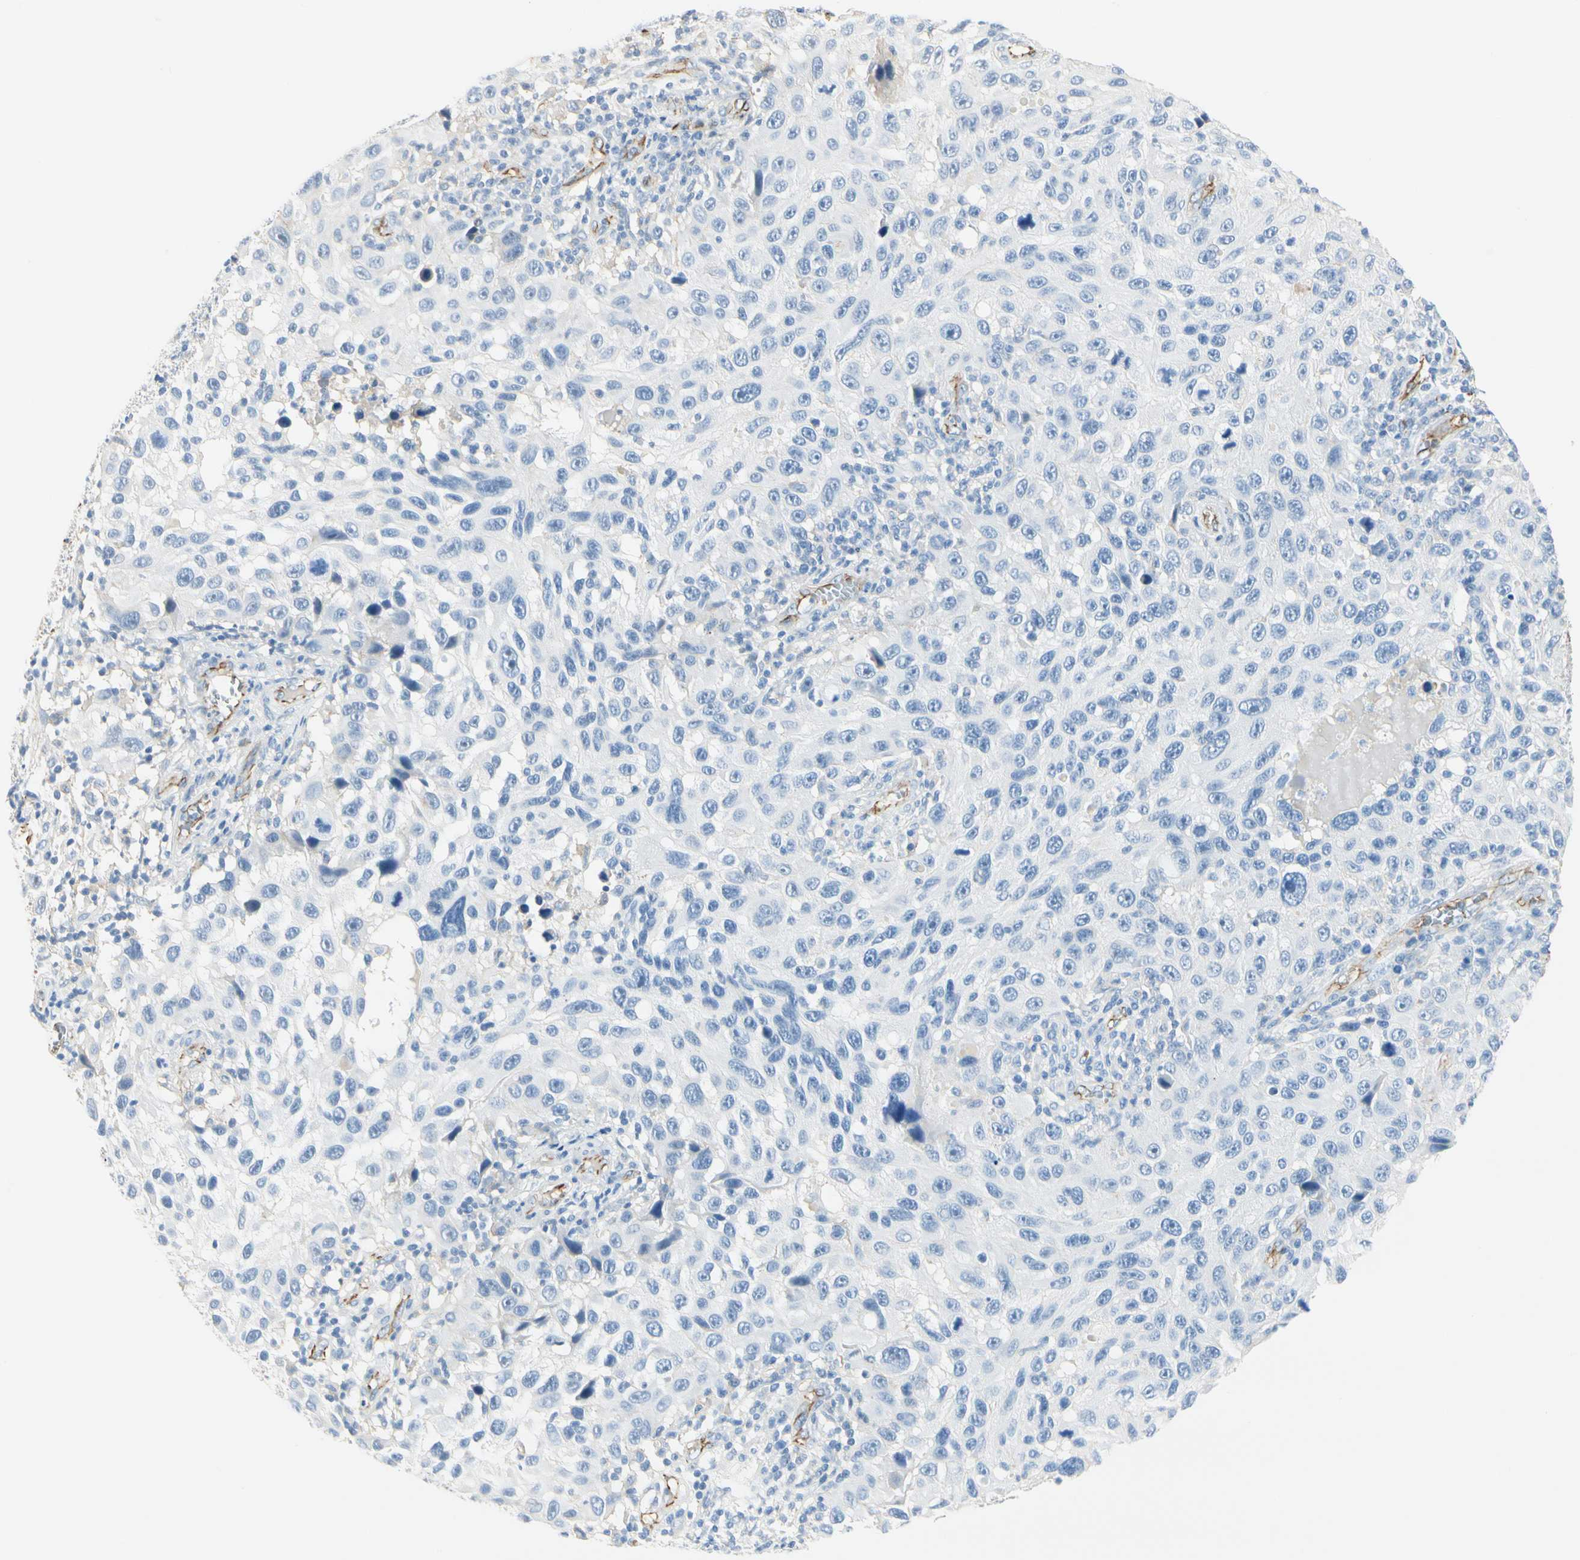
{"staining": {"intensity": "weak", "quantity": "<25%", "location": "cytoplasmic/membranous"}, "tissue": "melanoma", "cell_type": "Tumor cells", "image_type": "cancer", "snomed": [{"axis": "morphology", "description": "Malignant melanoma, NOS"}, {"axis": "topography", "description": "Skin"}], "caption": "Immunohistochemistry (IHC) of malignant melanoma demonstrates no expression in tumor cells. The staining was performed using DAB (3,3'-diaminobenzidine) to visualize the protein expression in brown, while the nuclei were stained in blue with hematoxylin (Magnification: 20x).", "gene": "VPS9D1", "patient": {"sex": "male", "age": 53}}